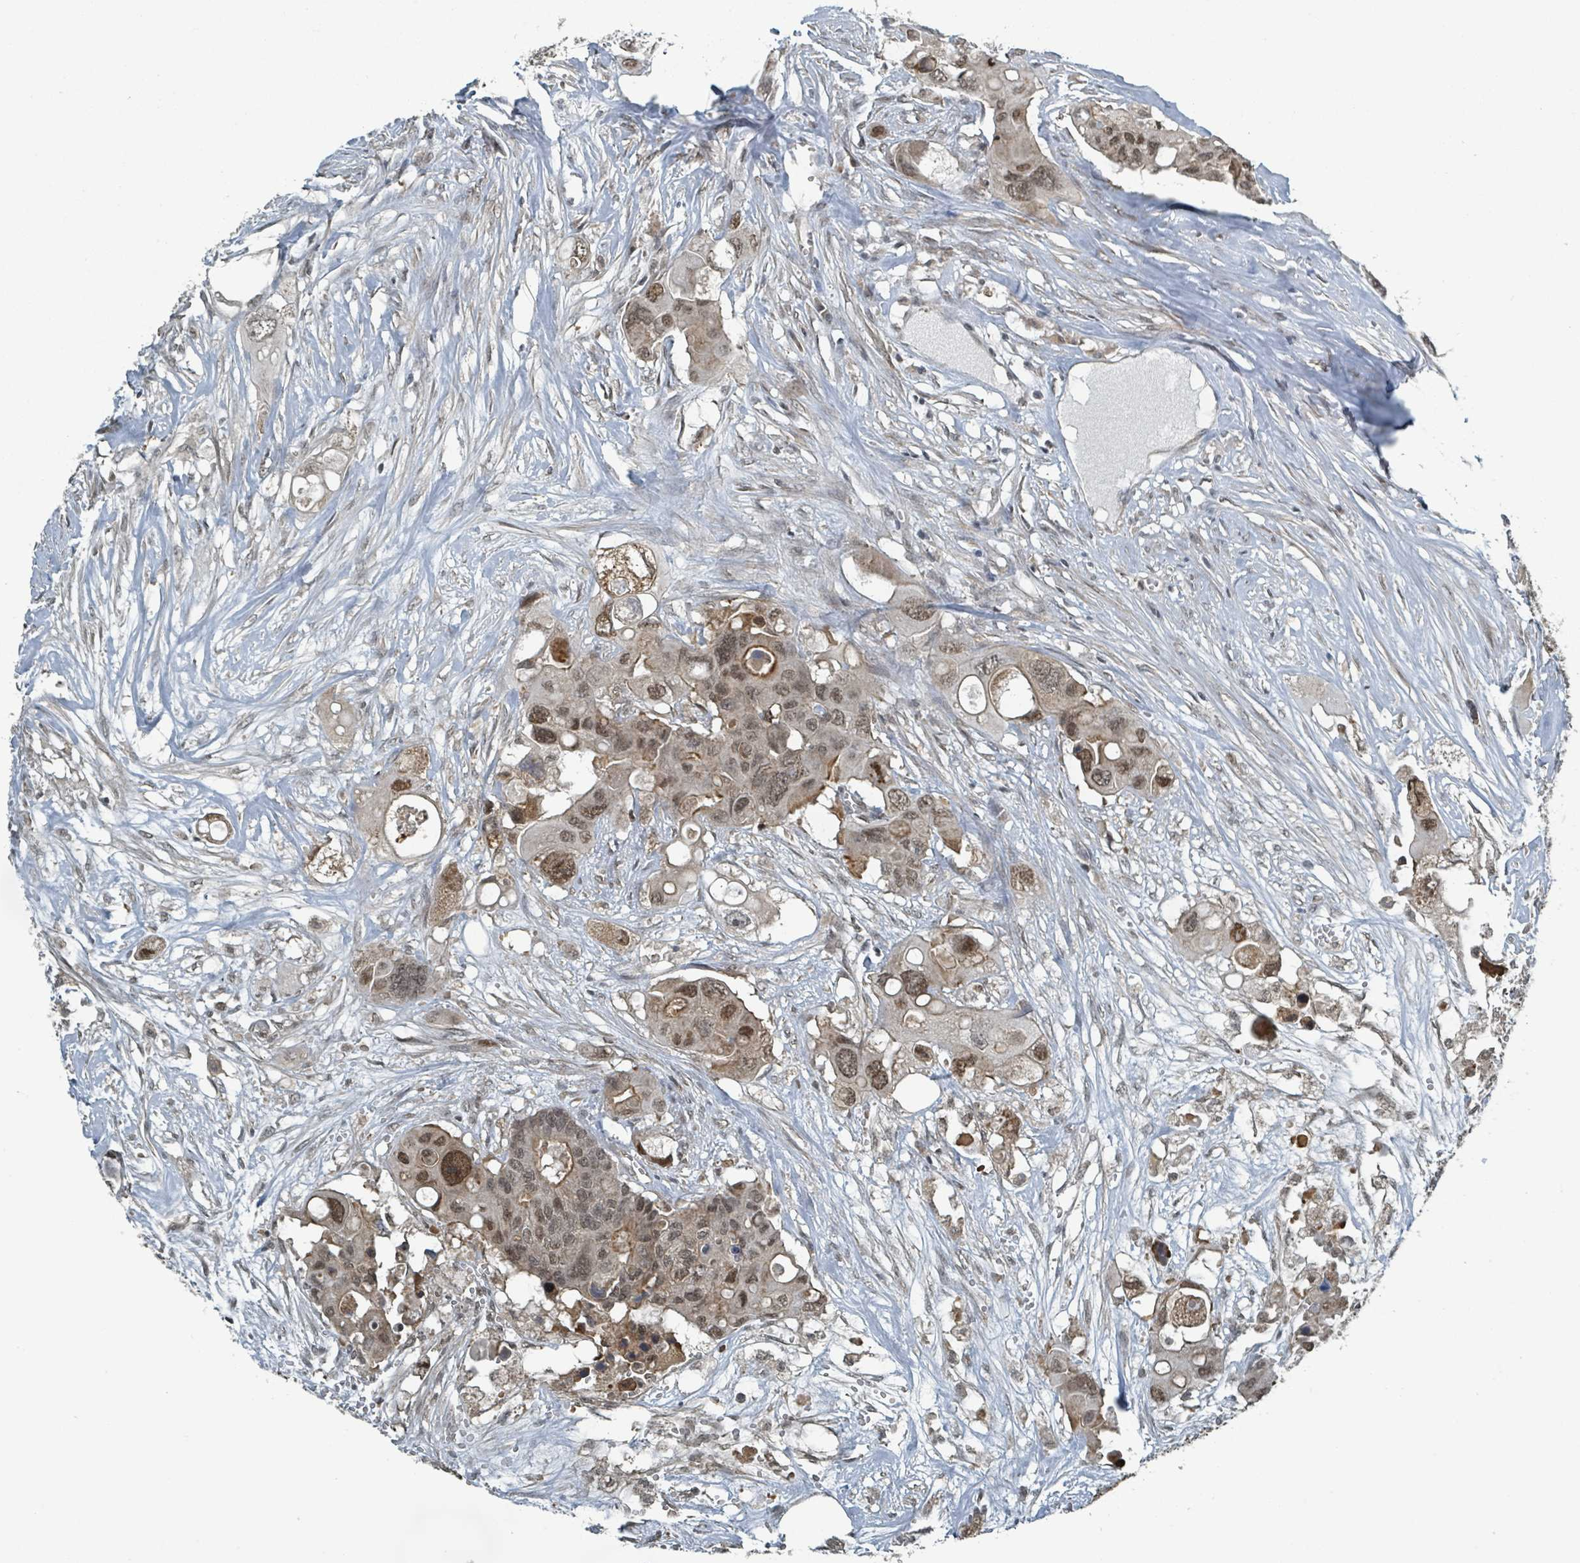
{"staining": {"intensity": "moderate", "quantity": ">75%", "location": "cytoplasmic/membranous,nuclear"}, "tissue": "colorectal cancer", "cell_type": "Tumor cells", "image_type": "cancer", "snomed": [{"axis": "morphology", "description": "Adenocarcinoma, NOS"}, {"axis": "topography", "description": "Colon"}], "caption": "Immunohistochemical staining of colorectal cancer reveals medium levels of moderate cytoplasmic/membranous and nuclear protein expression in approximately >75% of tumor cells.", "gene": "PHIP", "patient": {"sex": "male", "age": 77}}